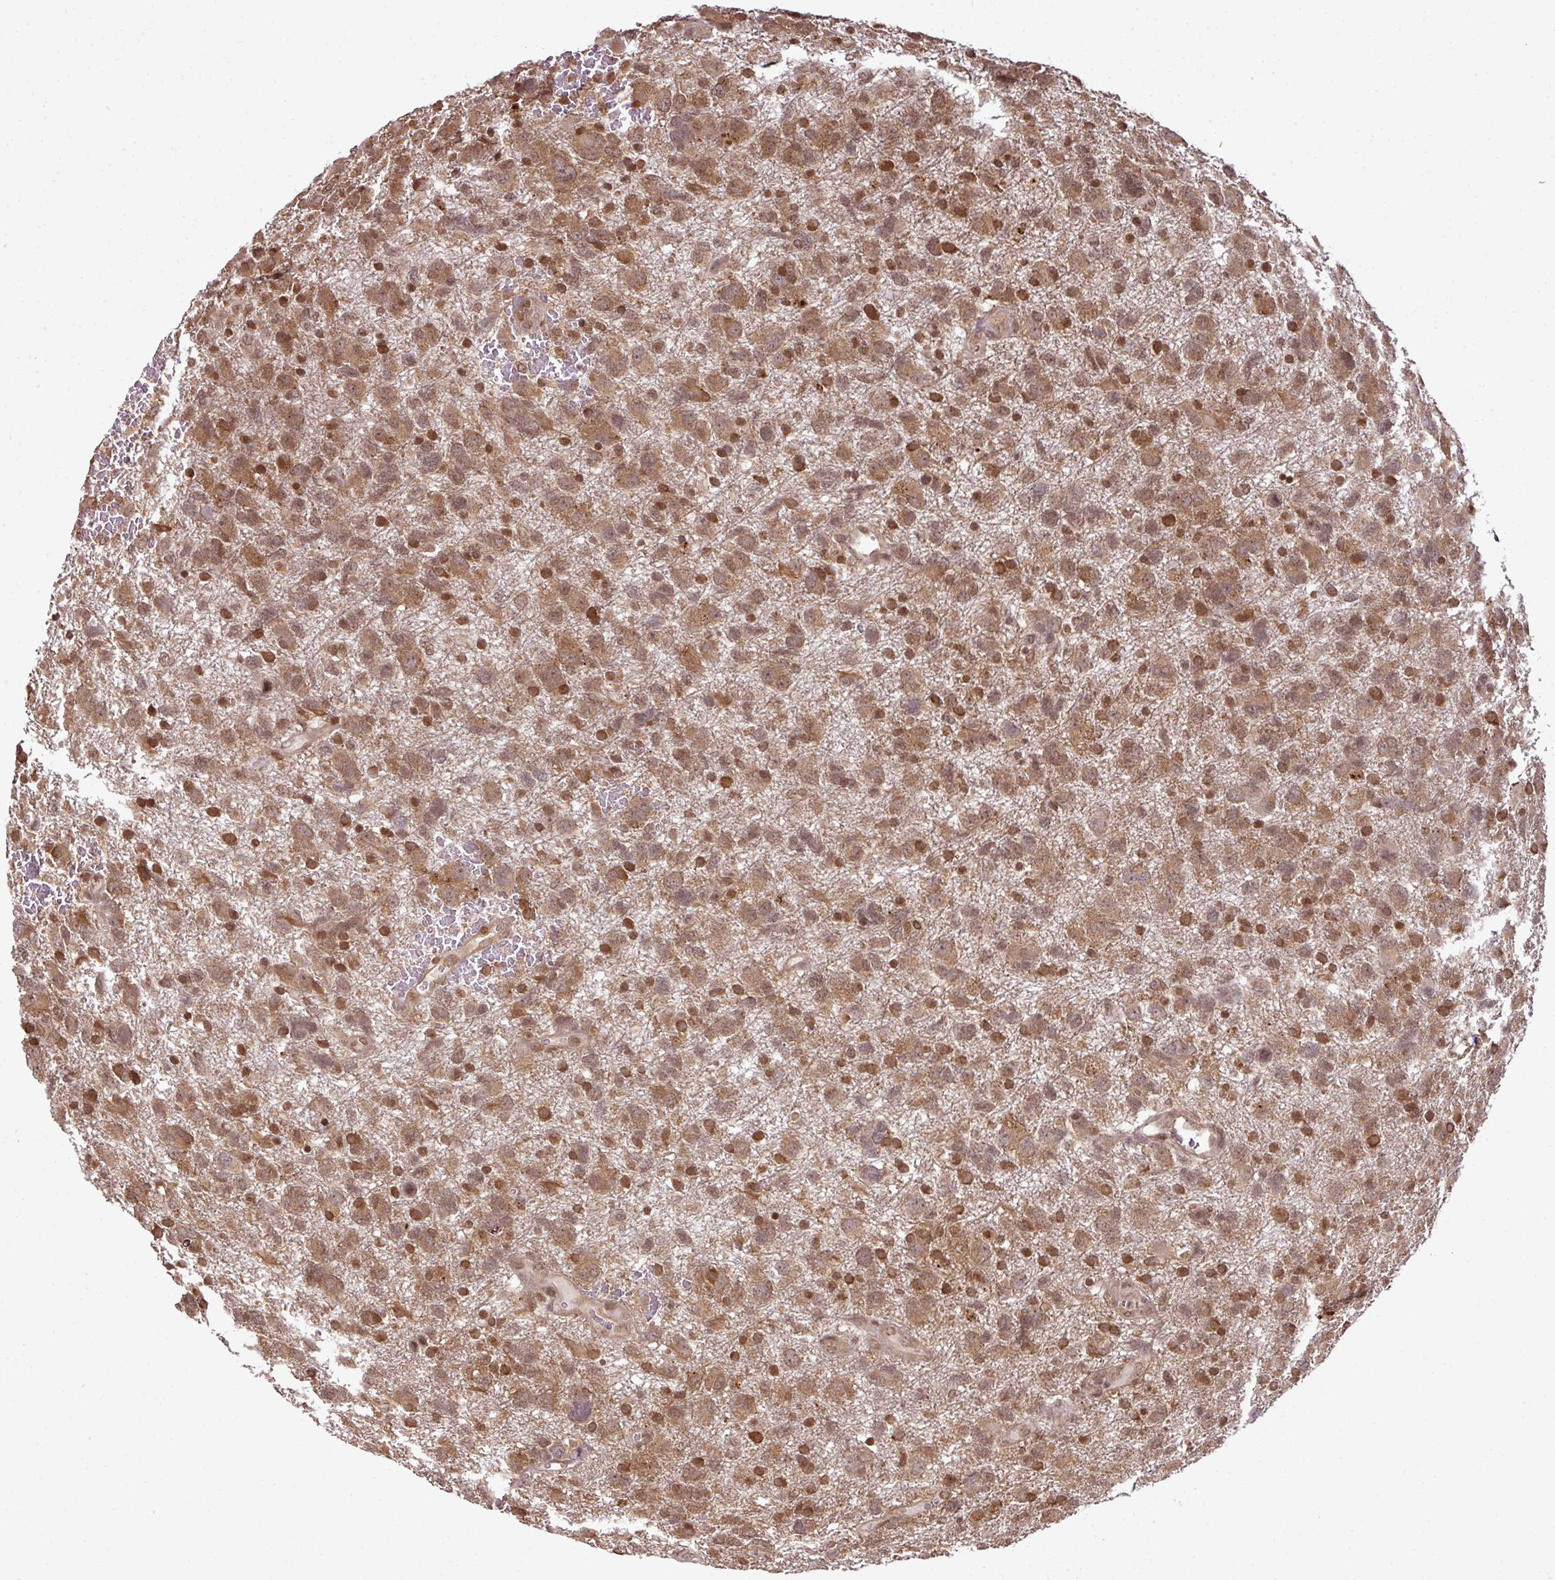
{"staining": {"intensity": "moderate", "quantity": ">75%", "location": "cytoplasmic/membranous,nuclear"}, "tissue": "glioma", "cell_type": "Tumor cells", "image_type": "cancer", "snomed": [{"axis": "morphology", "description": "Glioma, malignant, High grade"}, {"axis": "topography", "description": "Brain"}], "caption": "There is medium levels of moderate cytoplasmic/membranous and nuclear positivity in tumor cells of glioma, as demonstrated by immunohistochemical staining (brown color).", "gene": "ANKRD18A", "patient": {"sex": "male", "age": 61}}